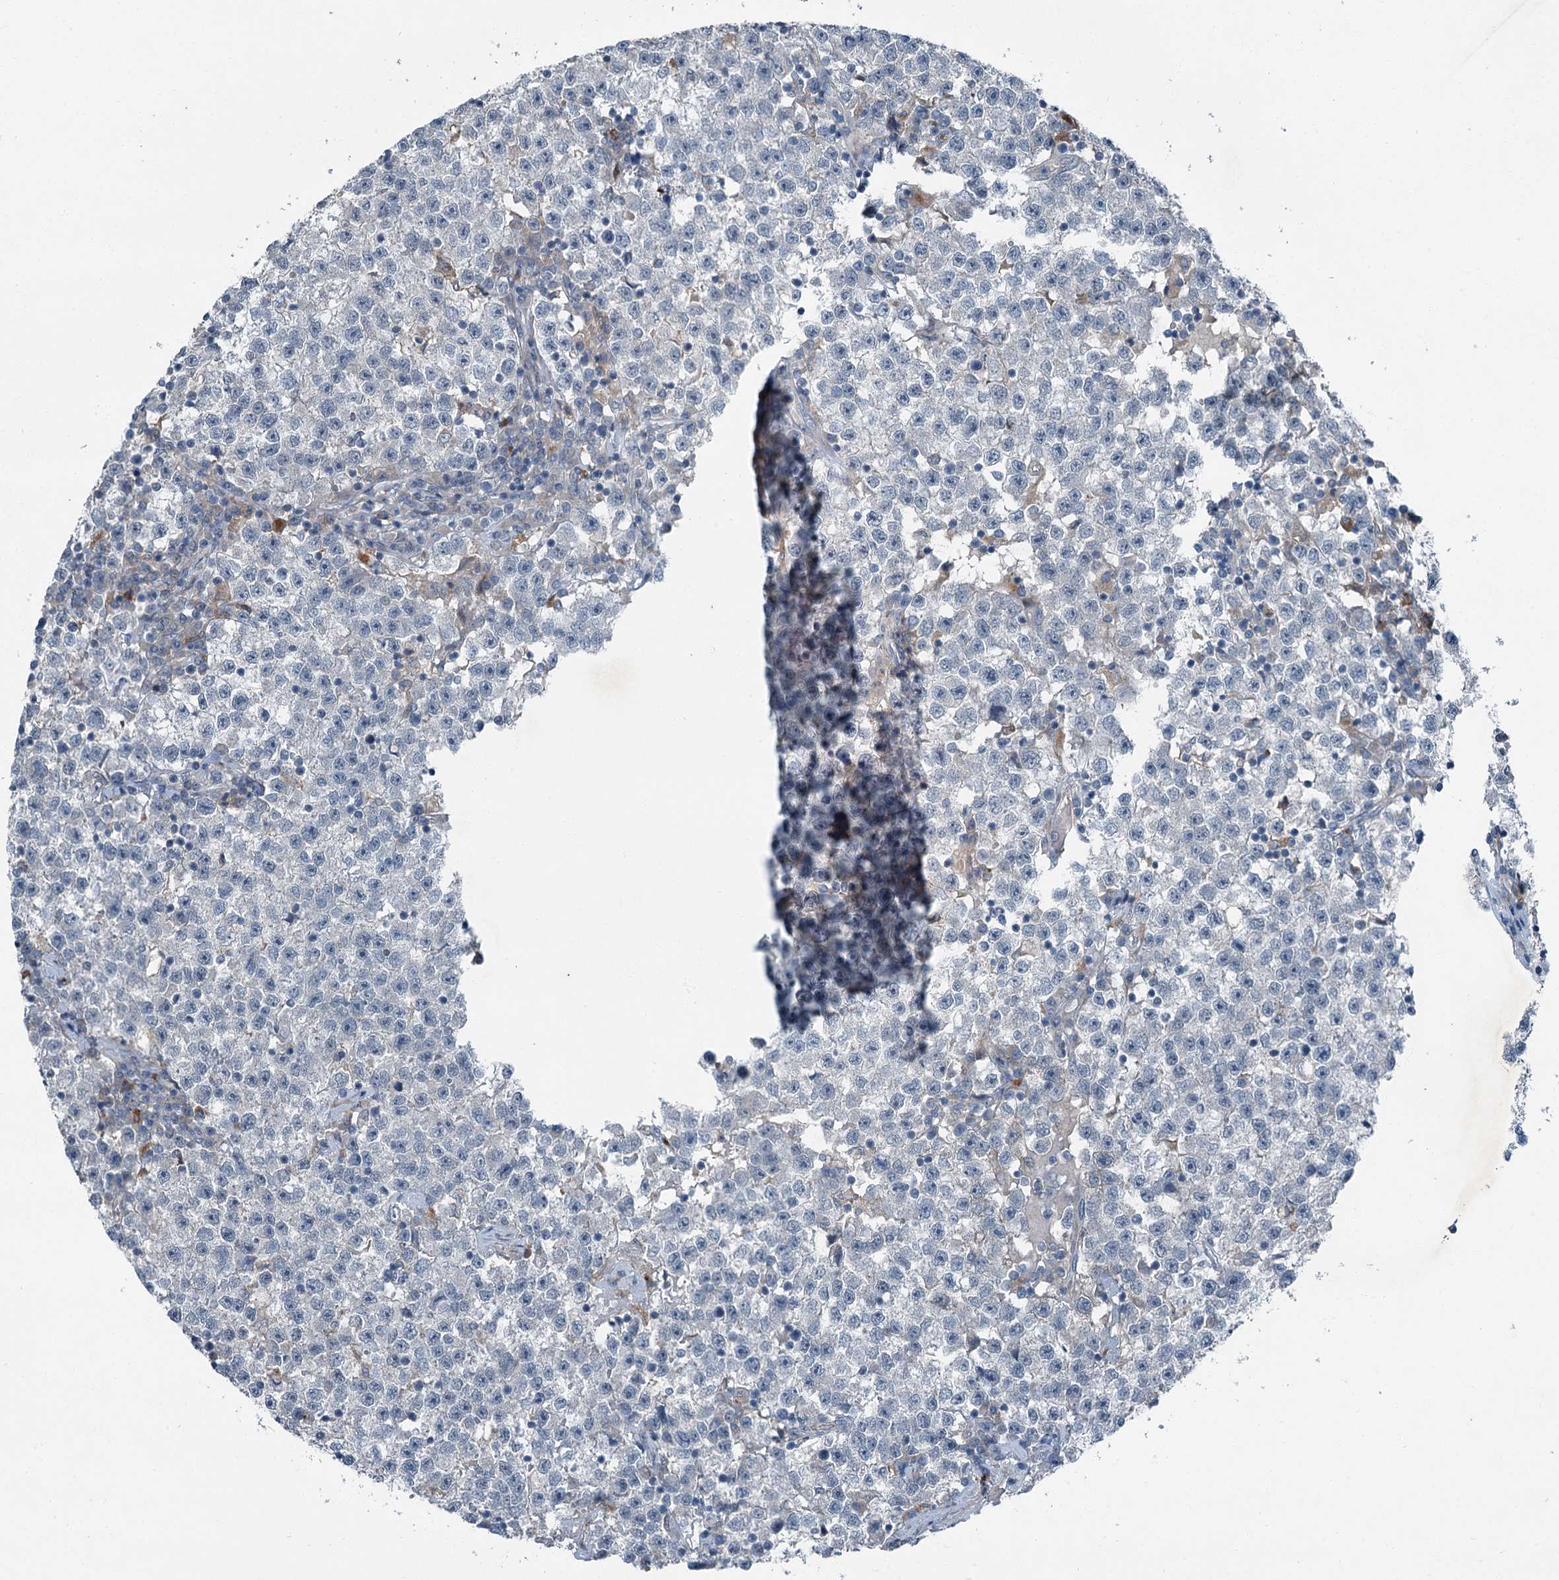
{"staining": {"intensity": "negative", "quantity": "none", "location": "none"}, "tissue": "testis cancer", "cell_type": "Tumor cells", "image_type": "cancer", "snomed": [{"axis": "morphology", "description": "Seminoma, NOS"}, {"axis": "topography", "description": "Testis"}], "caption": "This is a photomicrograph of IHC staining of seminoma (testis), which shows no expression in tumor cells.", "gene": "AXL", "patient": {"sex": "male", "age": 22}}